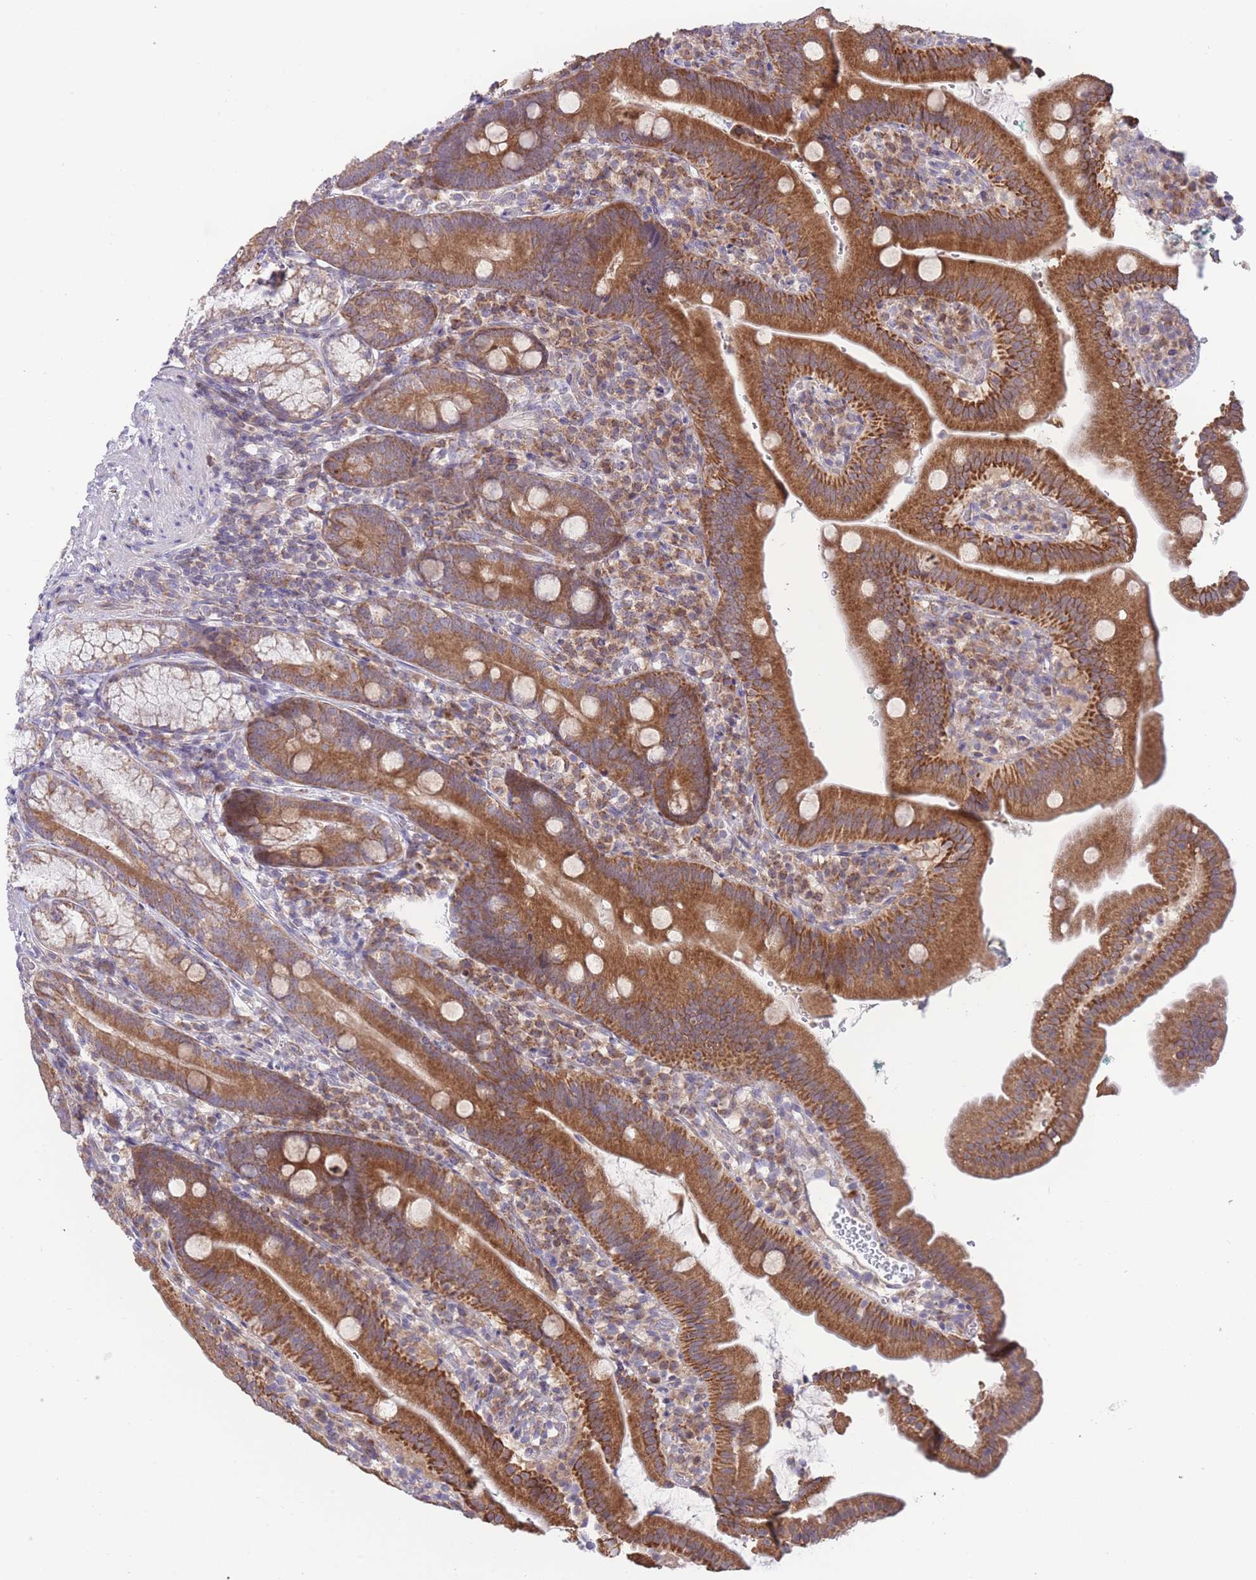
{"staining": {"intensity": "strong", "quantity": ">75%", "location": "cytoplasmic/membranous"}, "tissue": "duodenum", "cell_type": "Glandular cells", "image_type": "normal", "snomed": [{"axis": "morphology", "description": "Normal tissue, NOS"}, {"axis": "topography", "description": "Duodenum"}], "caption": "IHC staining of normal duodenum, which shows high levels of strong cytoplasmic/membranous staining in approximately >75% of glandular cells indicating strong cytoplasmic/membranous protein positivity. The staining was performed using DAB (3,3'-diaminobenzidine) (brown) for protein detection and nuclei were counterstained in hematoxylin (blue).", "gene": "BOLA2B", "patient": {"sex": "female", "age": 67}}